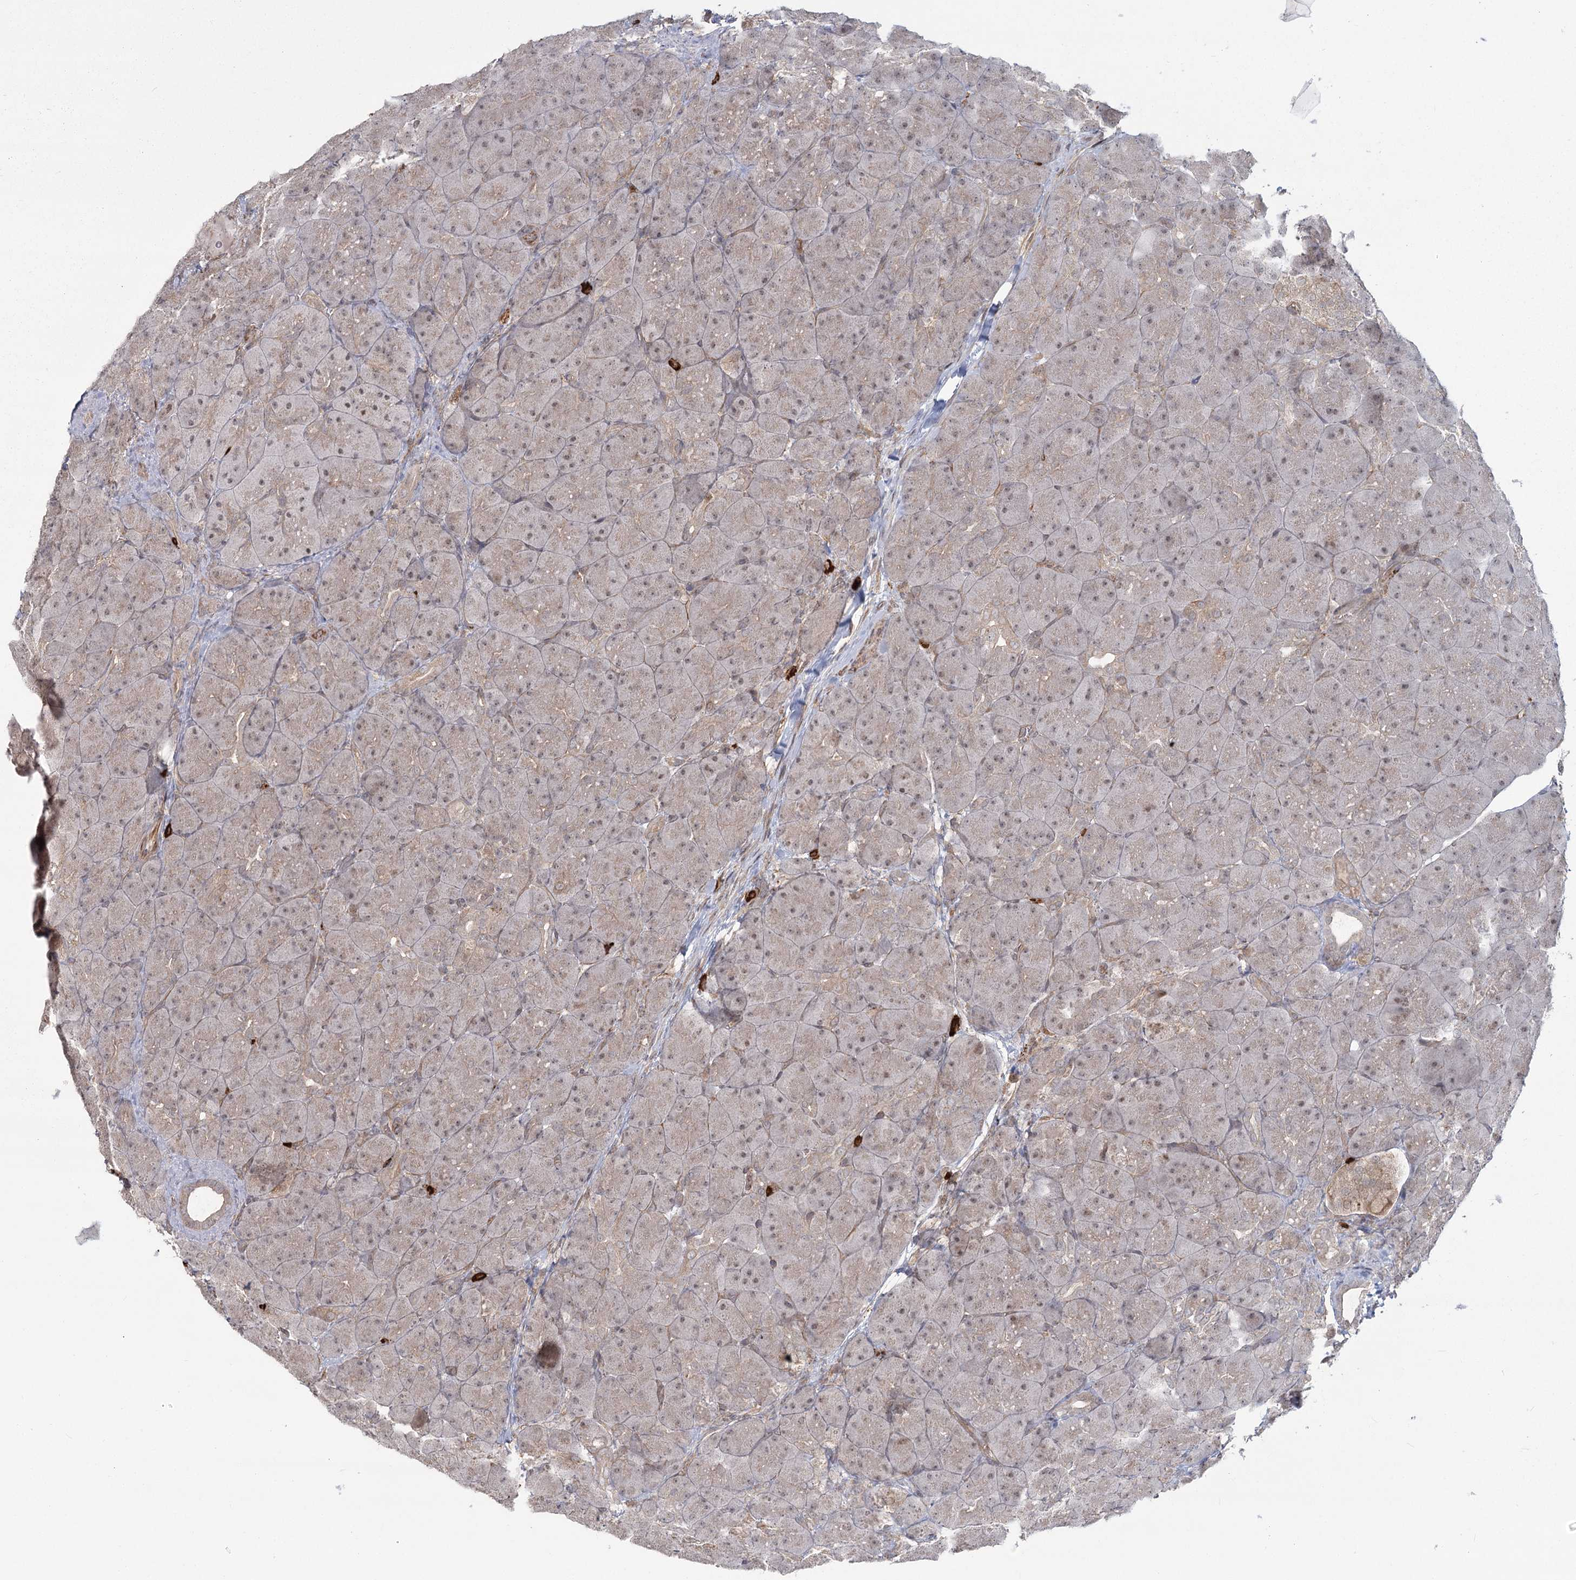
{"staining": {"intensity": "weak", "quantity": ">75%", "location": "cytoplasmic/membranous,nuclear"}, "tissue": "pancreas", "cell_type": "Exocrine glandular cells", "image_type": "normal", "snomed": [{"axis": "morphology", "description": "Normal tissue, NOS"}, {"axis": "topography", "description": "Pancreas"}], "caption": "The image reveals a brown stain indicating the presence of a protein in the cytoplasmic/membranous,nuclear of exocrine glandular cells in pancreas.", "gene": "AP2M1", "patient": {"sex": "male", "age": 66}}